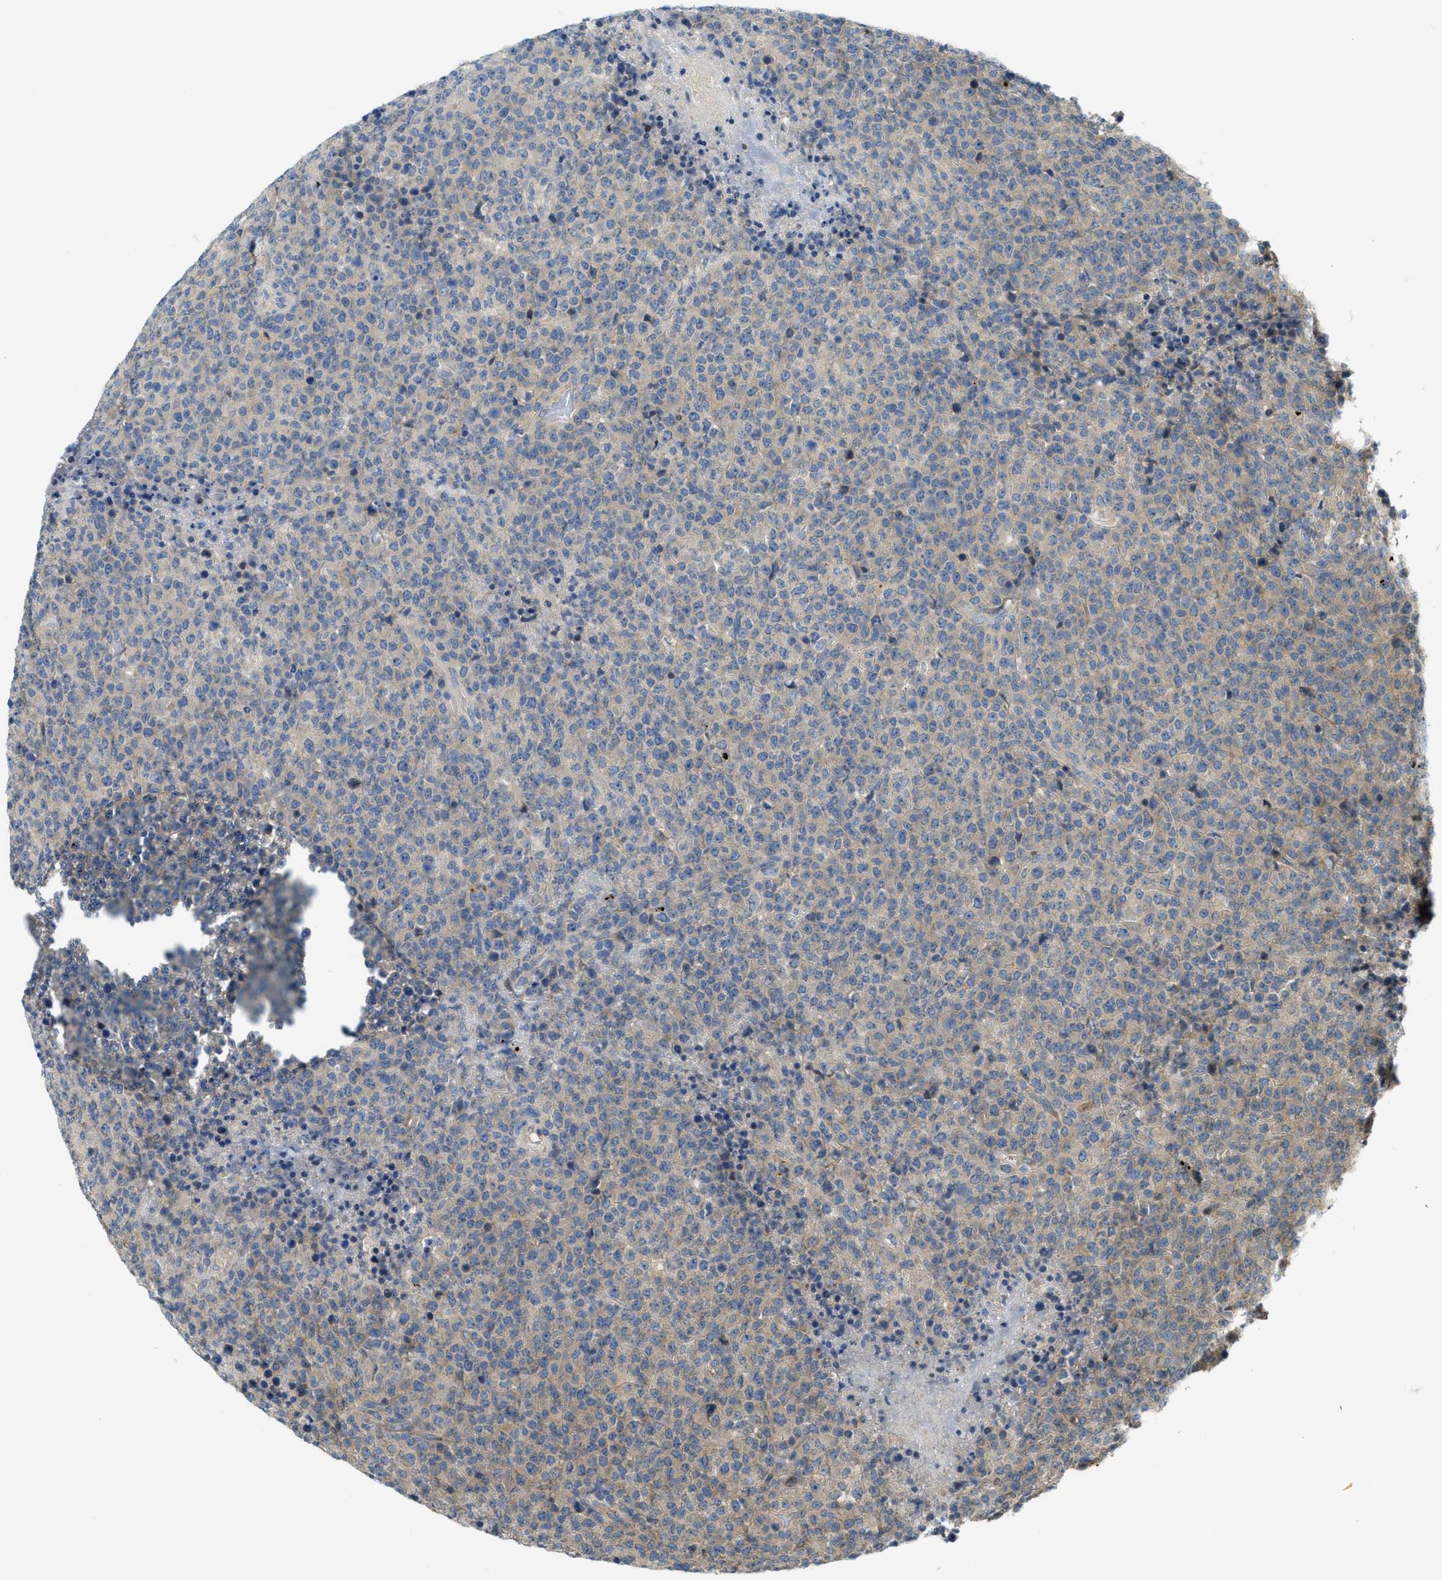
{"staining": {"intensity": "moderate", "quantity": "<25%", "location": "cytoplasmic/membranous"}, "tissue": "lymphoma", "cell_type": "Tumor cells", "image_type": "cancer", "snomed": [{"axis": "morphology", "description": "Malignant lymphoma, non-Hodgkin's type, High grade"}, {"axis": "topography", "description": "Lymph node"}], "caption": "An image of human malignant lymphoma, non-Hodgkin's type (high-grade) stained for a protein displays moderate cytoplasmic/membranous brown staining in tumor cells. (DAB IHC, brown staining for protein, blue staining for nuclei).", "gene": "KLHDC10", "patient": {"sex": "male", "age": 13}}